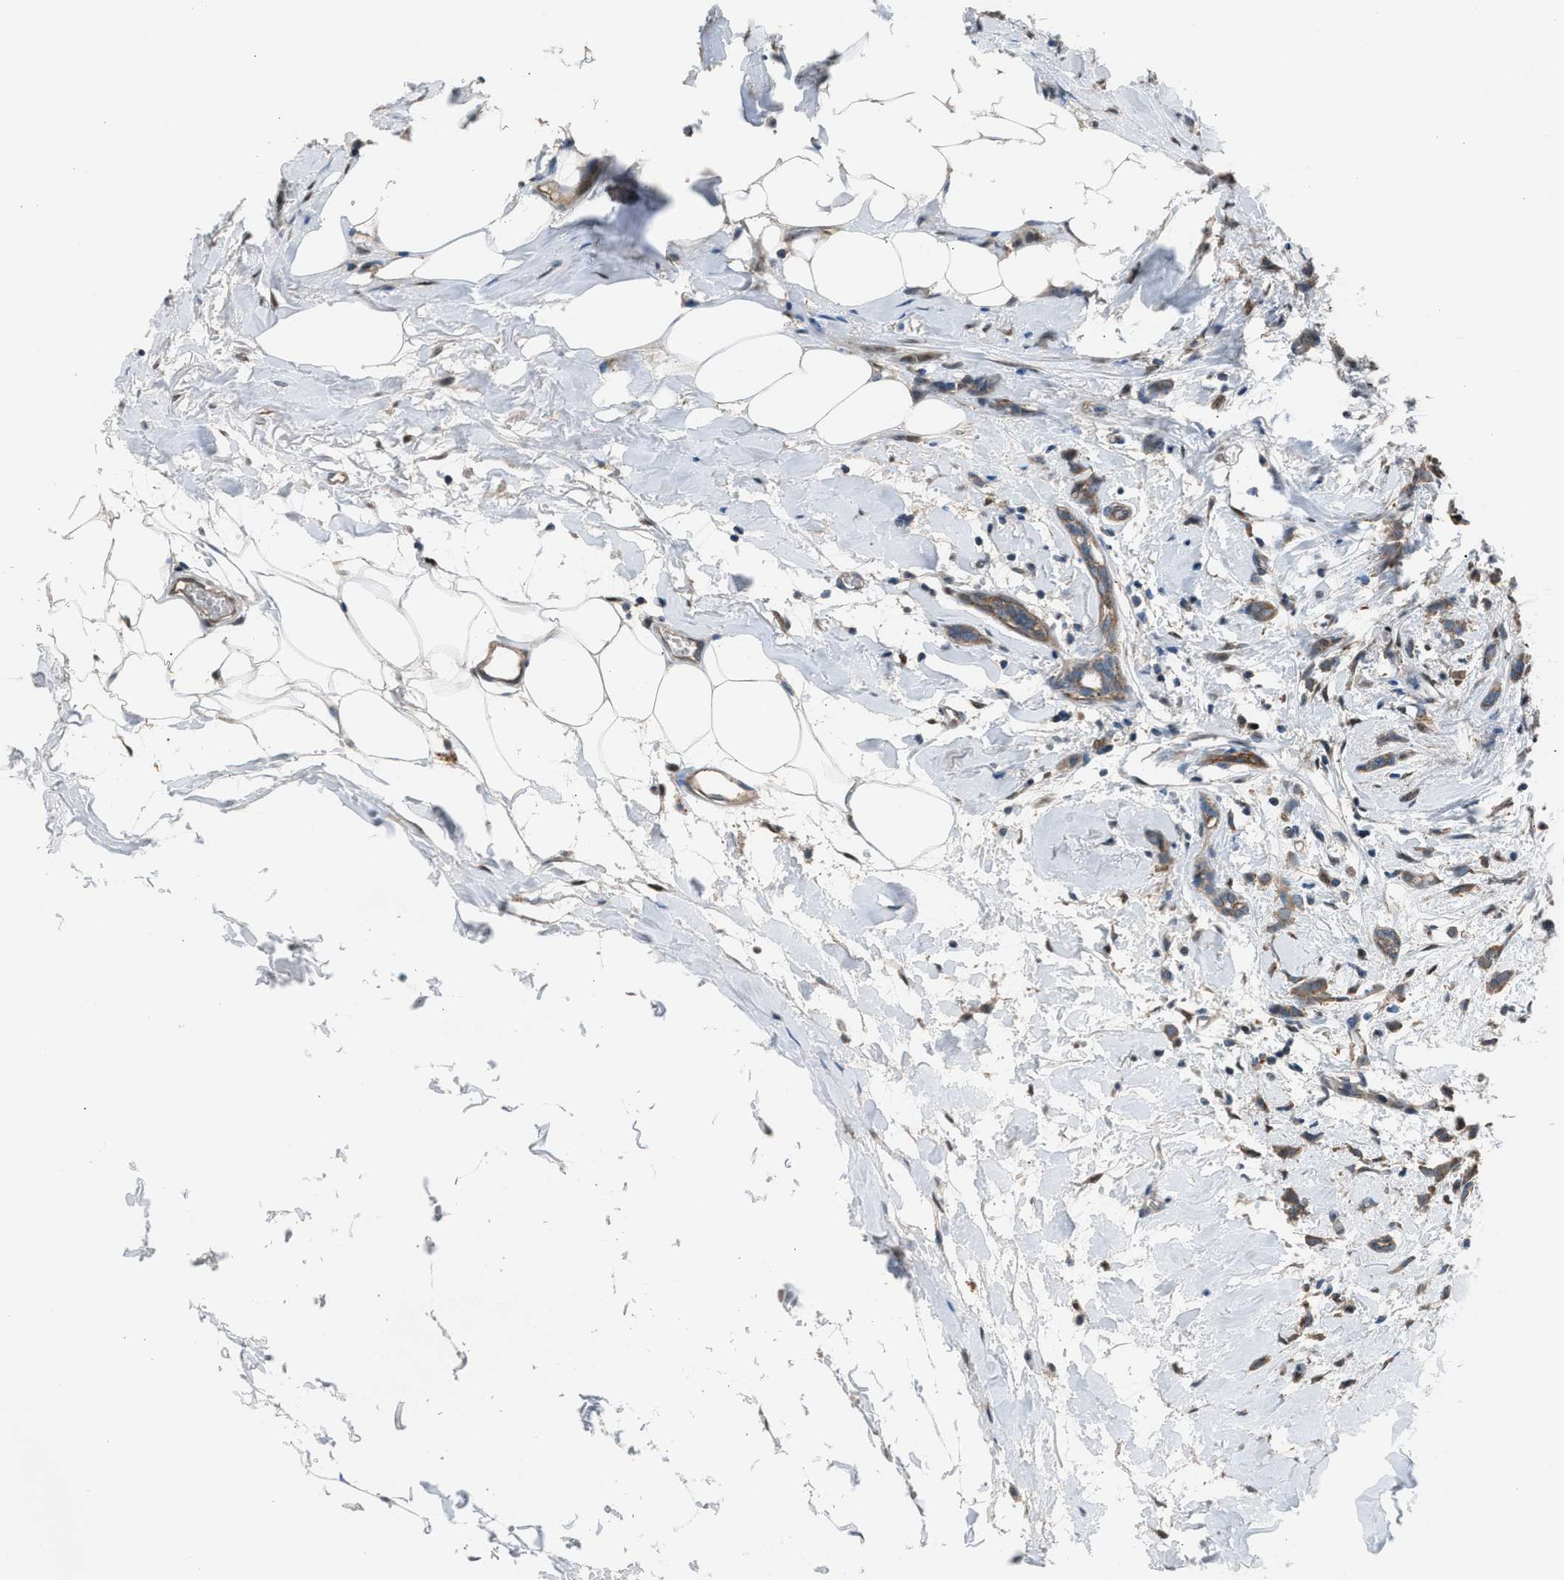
{"staining": {"intensity": "weak", "quantity": ">75%", "location": "cytoplasmic/membranous"}, "tissue": "breast cancer", "cell_type": "Tumor cells", "image_type": "cancer", "snomed": [{"axis": "morphology", "description": "Lobular carcinoma, in situ"}, {"axis": "morphology", "description": "Lobular carcinoma"}, {"axis": "topography", "description": "Breast"}], "caption": "A histopathology image showing weak cytoplasmic/membranous staining in approximately >75% of tumor cells in breast lobular carcinoma, as visualized by brown immunohistochemical staining.", "gene": "CRTC1", "patient": {"sex": "female", "age": 41}}